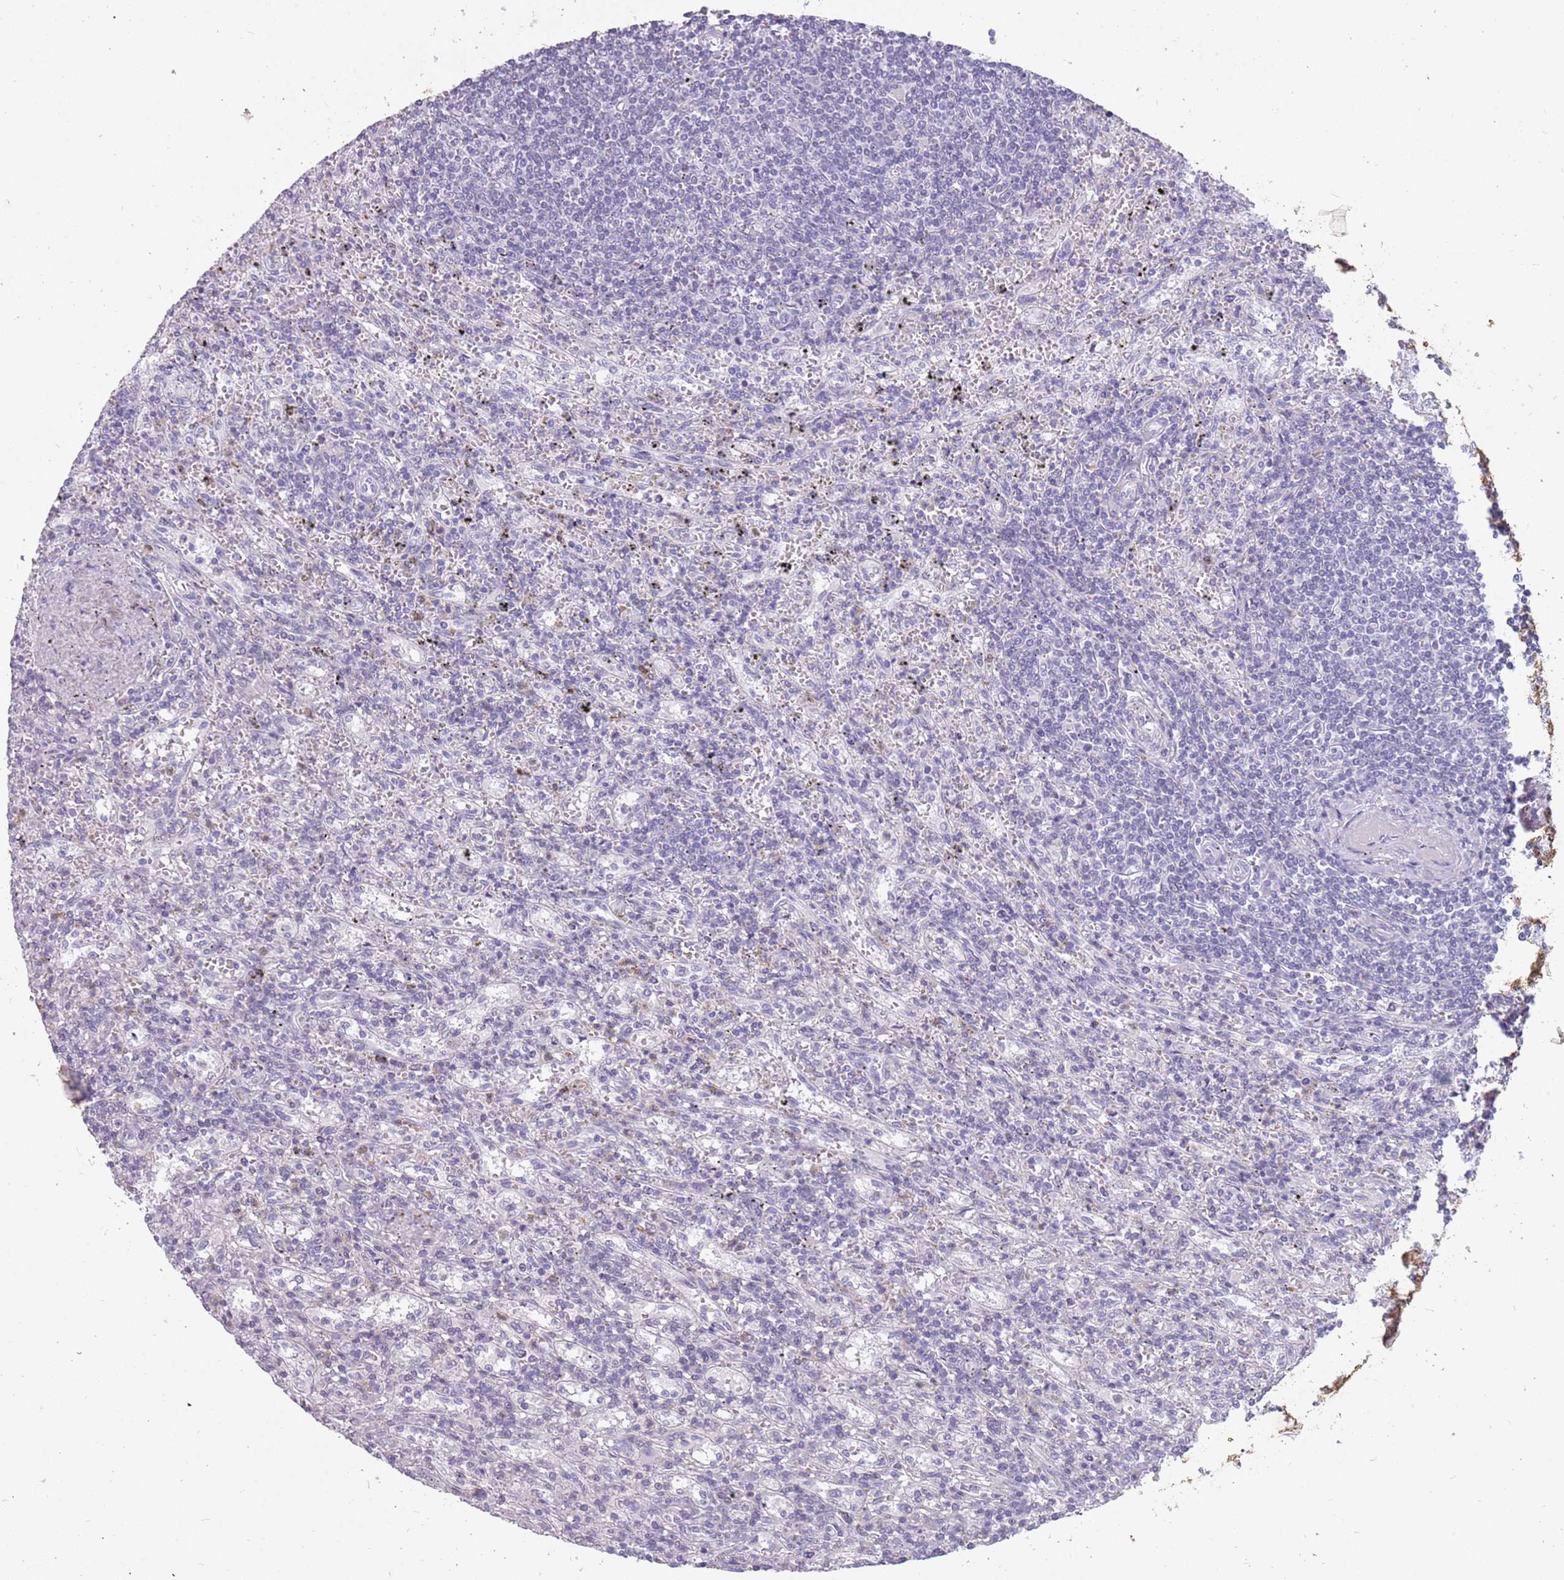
{"staining": {"intensity": "negative", "quantity": "none", "location": "none"}, "tissue": "lymphoma", "cell_type": "Tumor cells", "image_type": "cancer", "snomed": [{"axis": "morphology", "description": "Malignant lymphoma, non-Hodgkin's type, Low grade"}, {"axis": "topography", "description": "Spleen"}], "caption": "Human low-grade malignant lymphoma, non-Hodgkin's type stained for a protein using immunohistochemistry shows no positivity in tumor cells.", "gene": "NEK6", "patient": {"sex": "male", "age": 76}}